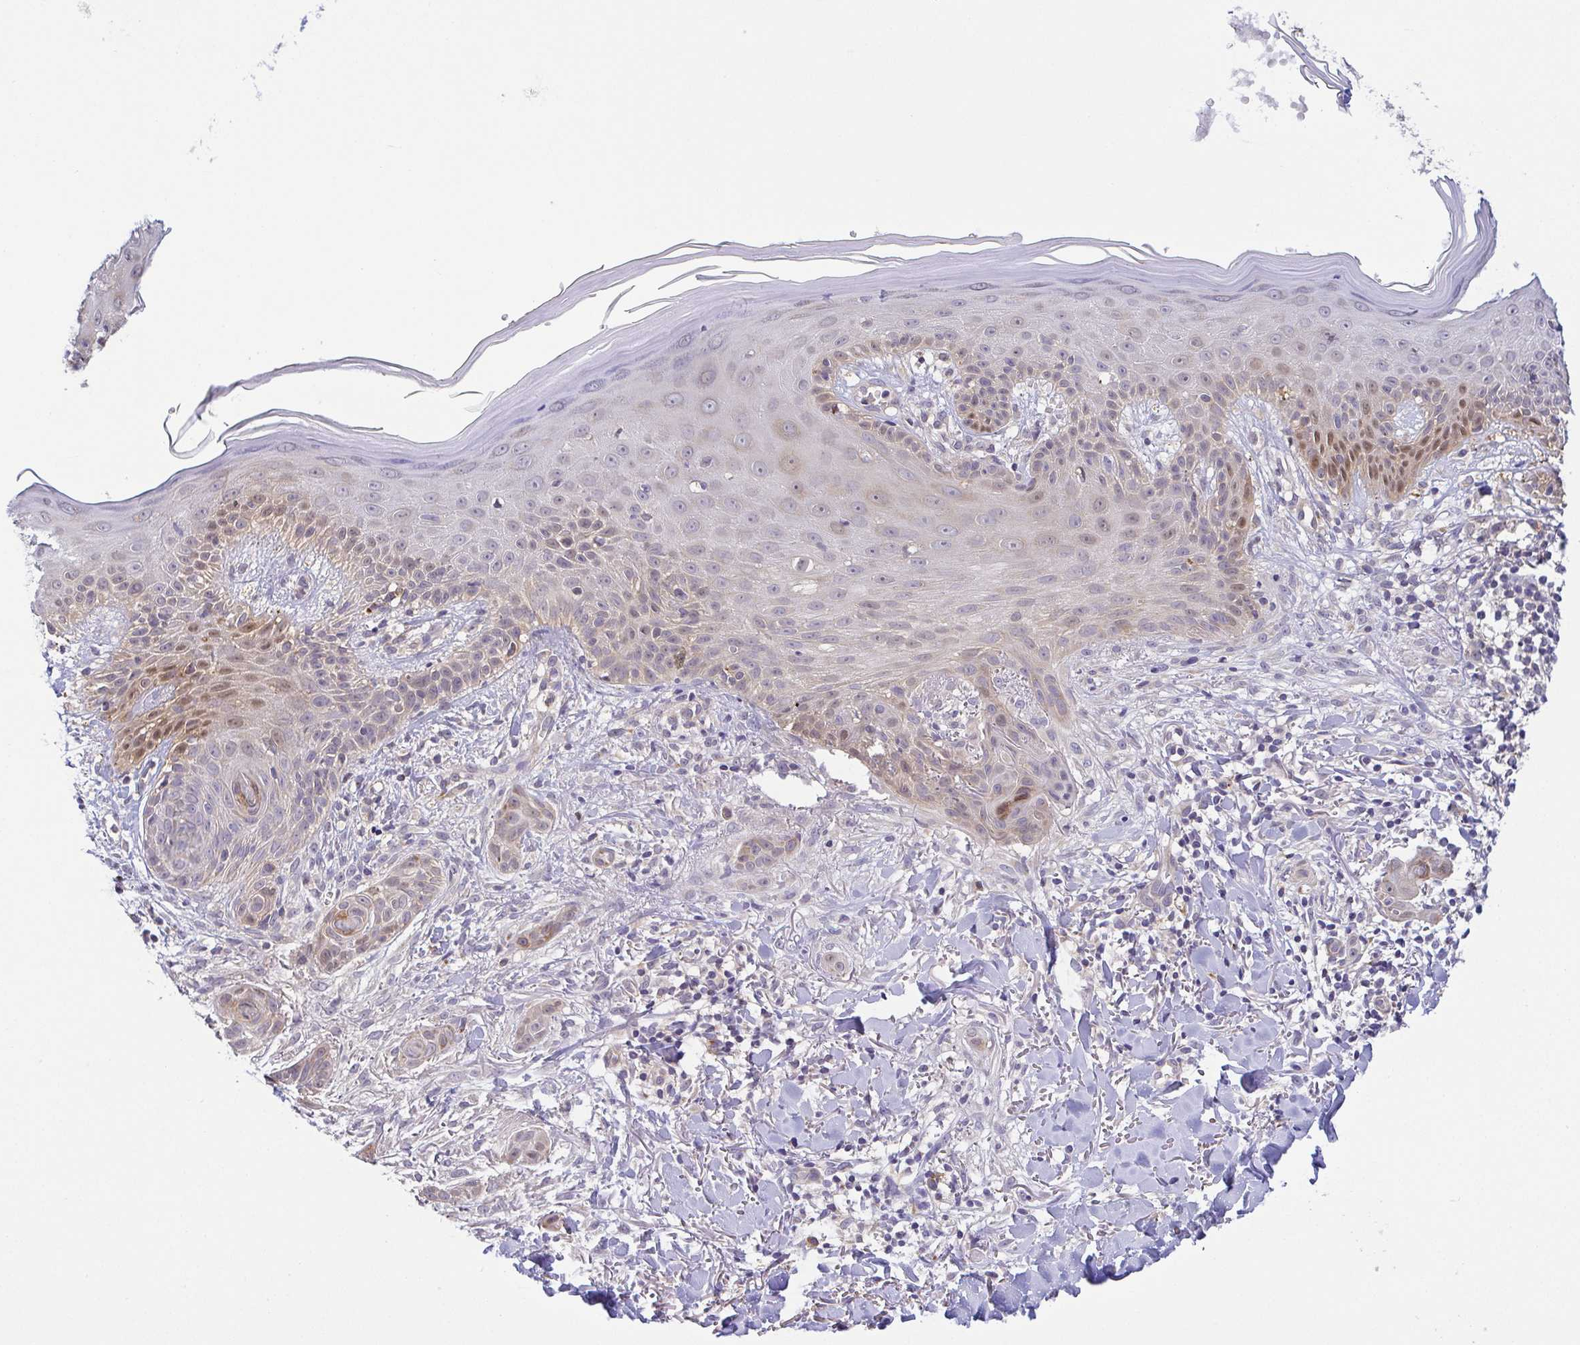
{"staining": {"intensity": "weak", "quantity": "<25%", "location": "cytoplasmic/membranous,nuclear"}, "tissue": "skin cancer", "cell_type": "Tumor cells", "image_type": "cancer", "snomed": [{"axis": "morphology", "description": "Basal cell carcinoma"}, {"axis": "morphology", "description": "BCC, high aggressive"}, {"axis": "topography", "description": "Skin"}], "caption": "Image shows no protein positivity in tumor cells of skin bcc,  high aggressive tissue.", "gene": "BCL2L1", "patient": {"sex": "male", "age": 64}}